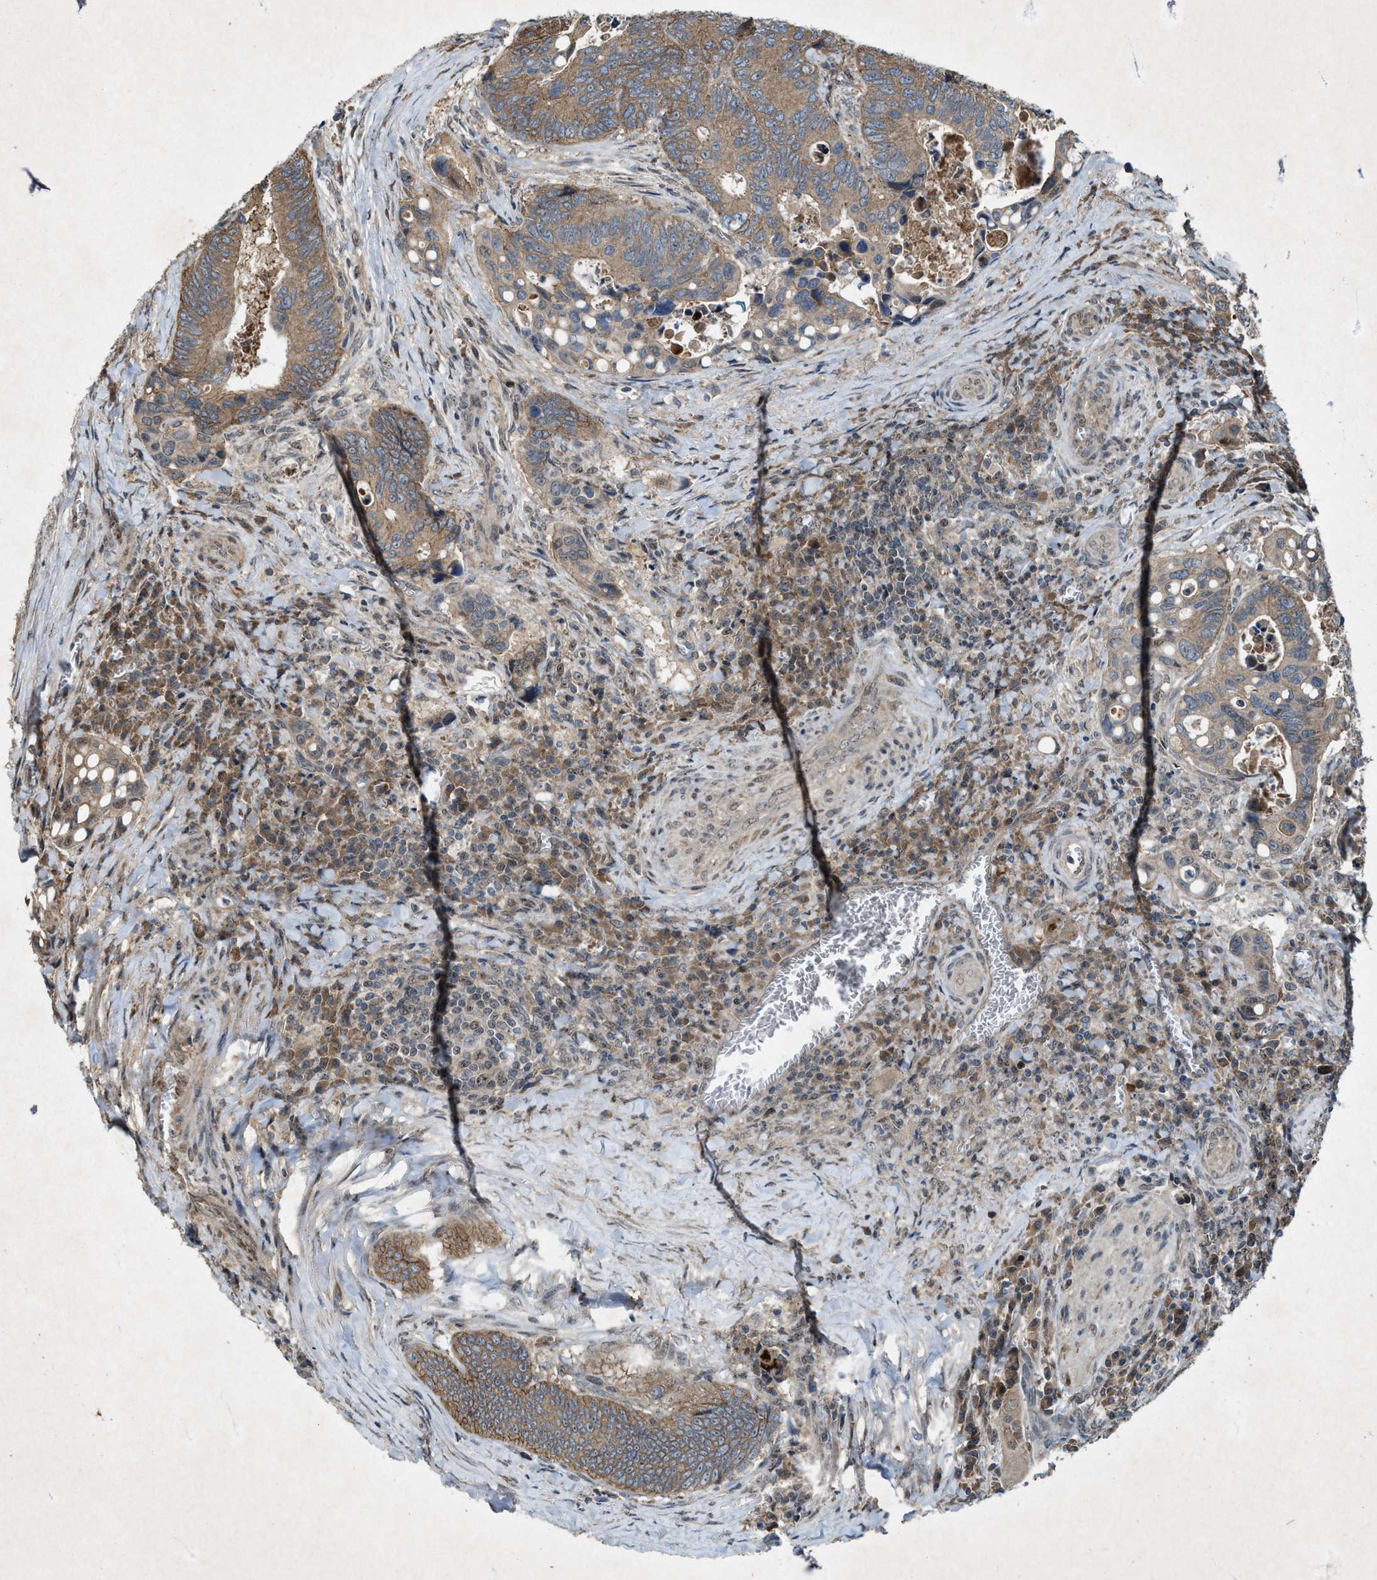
{"staining": {"intensity": "moderate", "quantity": ">75%", "location": "cytoplasmic/membranous"}, "tissue": "colorectal cancer", "cell_type": "Tumor cells", "image_type": "cancer", "snomed": [{"axis": "morphology", "description": "Inflammation, NOS"}, {"axis": "morphology", "description": "Adenocarcinoma, NOS"}, {"axis": "topography", "description": "Colon"}], "caption": "Colorectal cancer (adenocarcinoma) stained with a protein marker exhibits moderate staining in tumor cells.", "gene": "PDP2", "patient": {"sex": "male", "age": 72}}